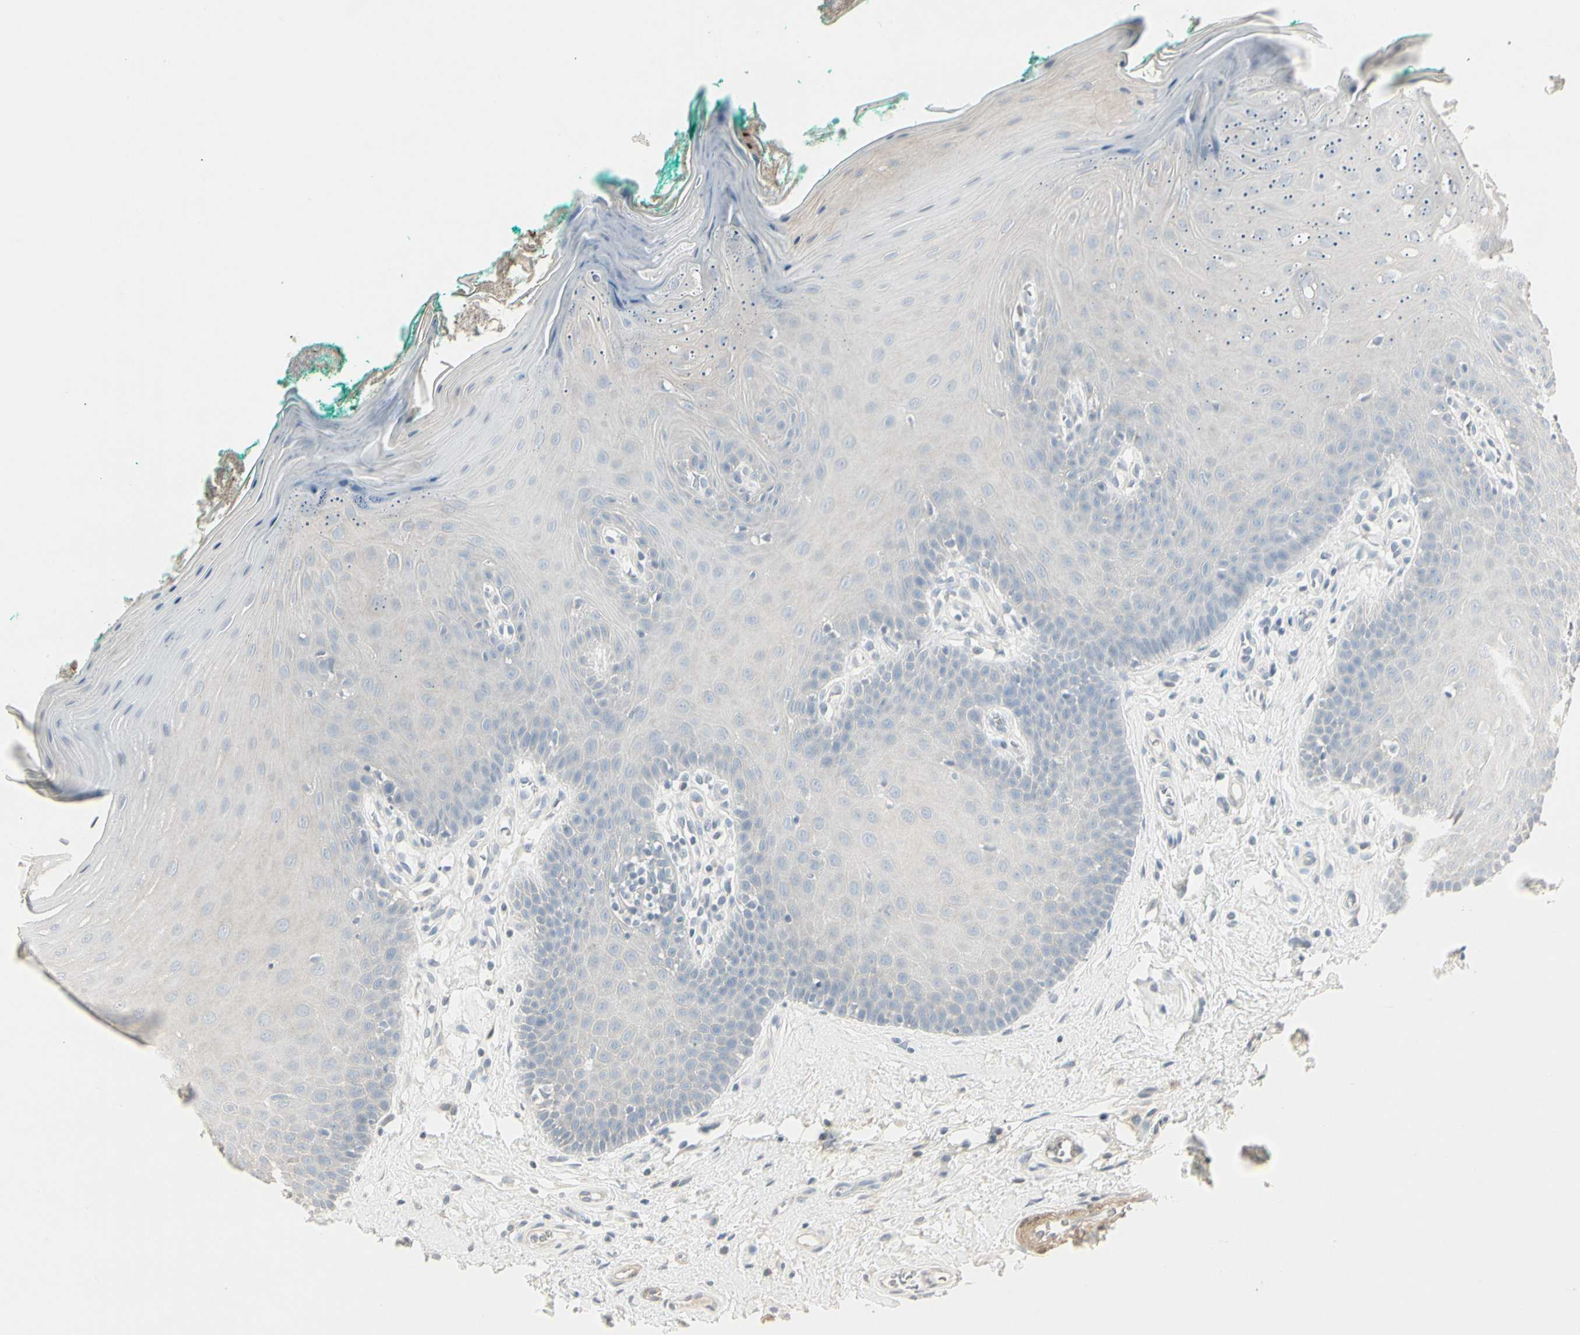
{"staining": {"intensity": "negative", "quantity": "none", "location": "none"}, "tissue": "oral mucosa", "cell_type": "Squamous epithelial cells", "image_type": "normal", "snomed": [{"axis": "morphology", "description": "Normal tissue, NOS"}, {"axis": "topography", "description": "Skeletal muscle"}, {"axis": "topography", "description": "Oral tissue"}], "caption": "Squamous epithelial cells are negative for brown protein staining in normal oral mucosa.", "gene": "DMPK", "patient": {"sex": "male", "age": 58}}